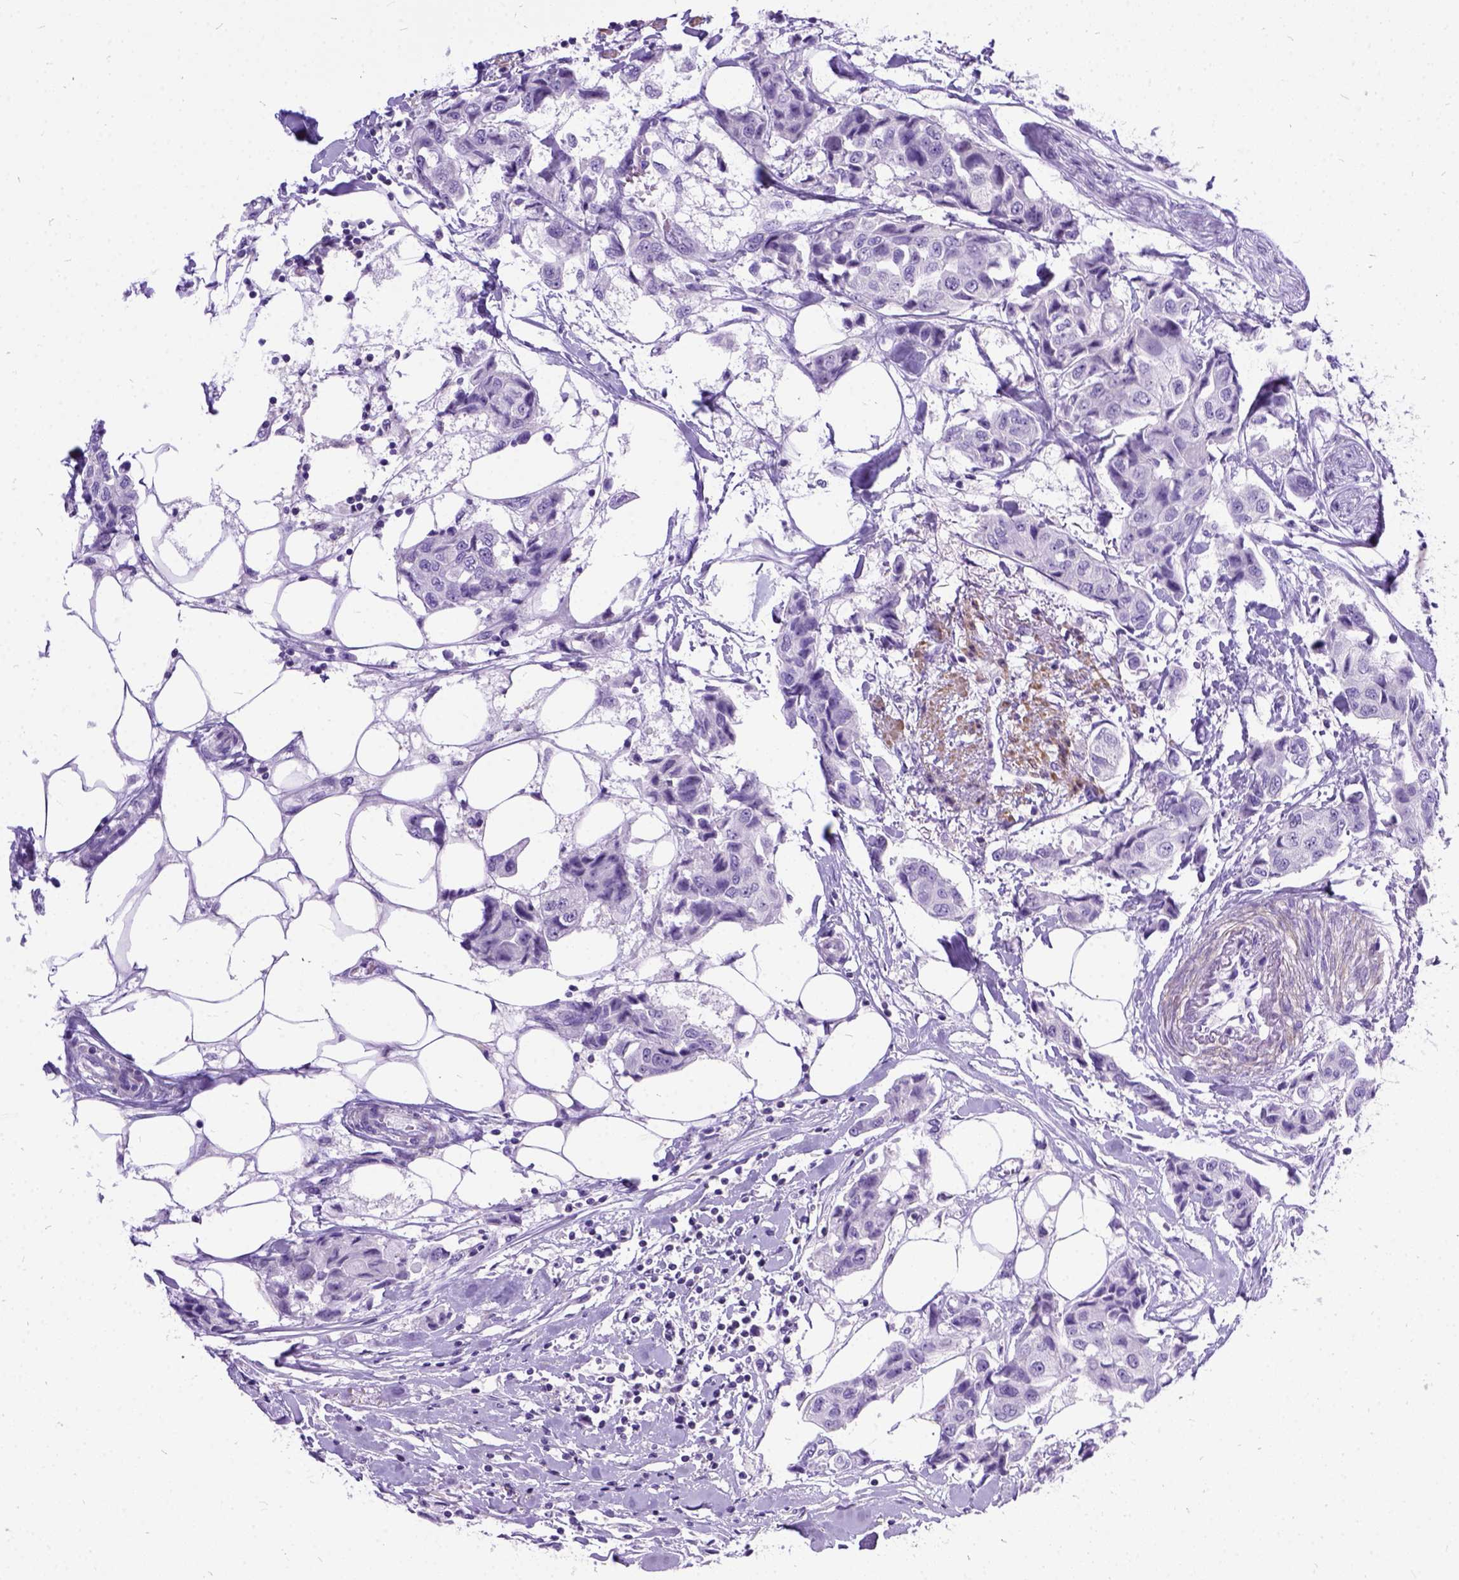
{"staining": {"intensity": "negative", "quantity": "none", "location": "none"}, "tissue": "breast cancer", "cell_type": "Tumor cells", "image_type": "cancer", "snomed": [{"axis": "morphology", "description": "Duct carcinoma"}, {"axis": "topography", "description": "Breast"}, {"axis": "topography", "description": "Lymph node"}], "caption": "Protein analysis of breast cancer reveals no significant positivity in tumor cells.", "gene": "PRG2", "patient": {"sex": "female", "age": 80}}